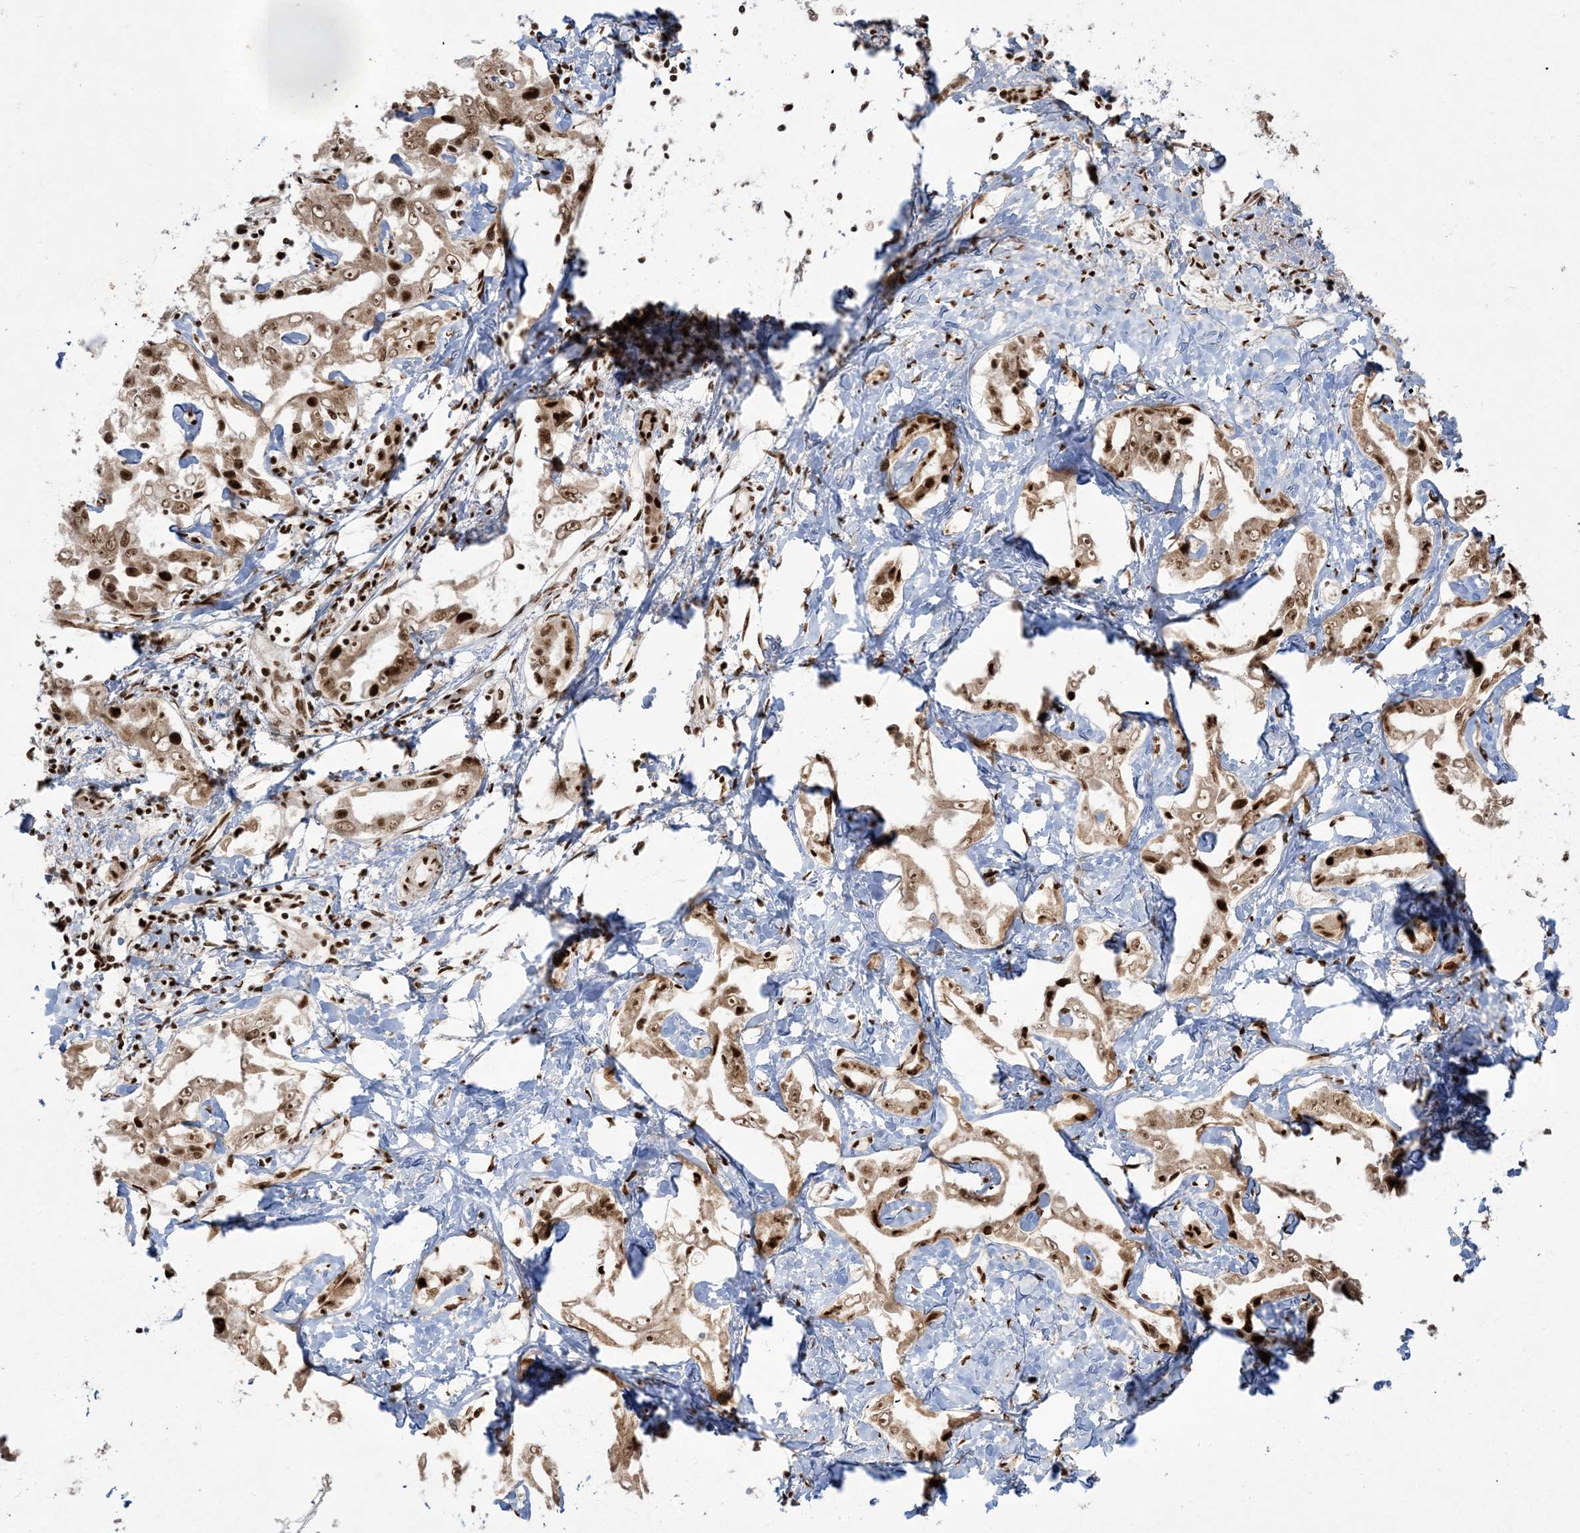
{"staining": {"intensity": "strong", "quantity": "25%-75%", "location": "cytoplasmic/membranous,nuclear"}, "tissue": "liver cancer", "cell_type": "Tumor cells", "image_type": "cancer", "snomed": [{"axis": "morphology", "description": "Cholangiocarcinoma"}, {"axis": "topography", "description": "Liver"}], "caption": "An immunohistochemistry (IHC) photomicrograph of tumor tissue is shown. Protein staining in brown shows strong cytoplasmic/membranous and nuclear positivity in liver cancer (cholangiocarcinoma) within tumor cells.", "gene": "RBM10", "patient": {"sex": "male", "age": 59}}